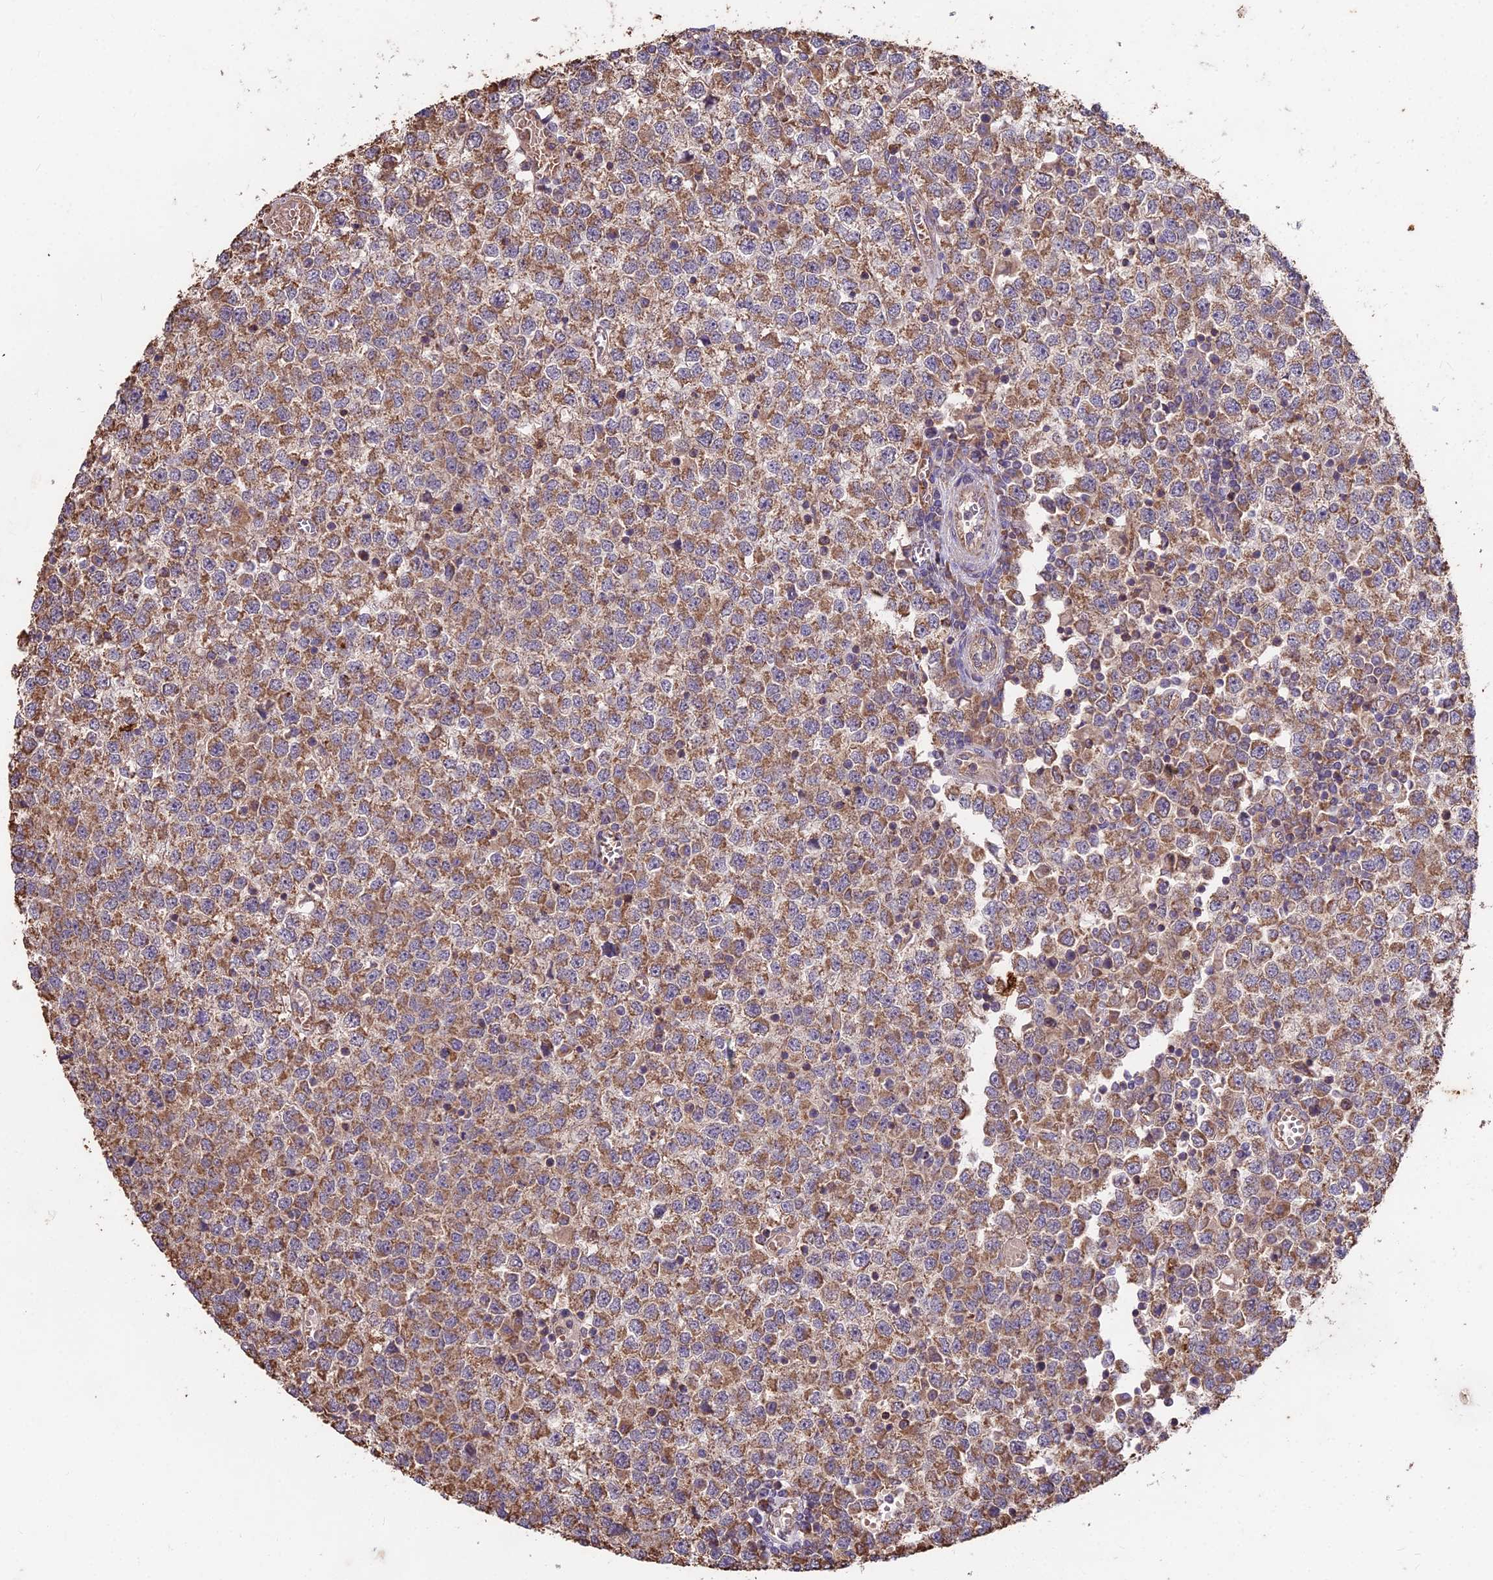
{"staining": {"intensity": "moderate", "quantity": ">75%", "location": "cytoplasmic/membranous"}, "tissue": "testis cancer", "cell_type": "Tumor cells", "image_type": "cancer", "snomed": [{"axis": "morphology", "description": "Seminoma, NOS"}, {"axis": "topography", "description": "Testis"}], "caption": "Immunohistochemistry (DAB) staining of seminoma (testis) reveals moderate cytoplasmic/membranous protein staining in about >75% of tumor cells.", "gene": "CEMIP2", "patient": {"sex": "male", "age": 65}}